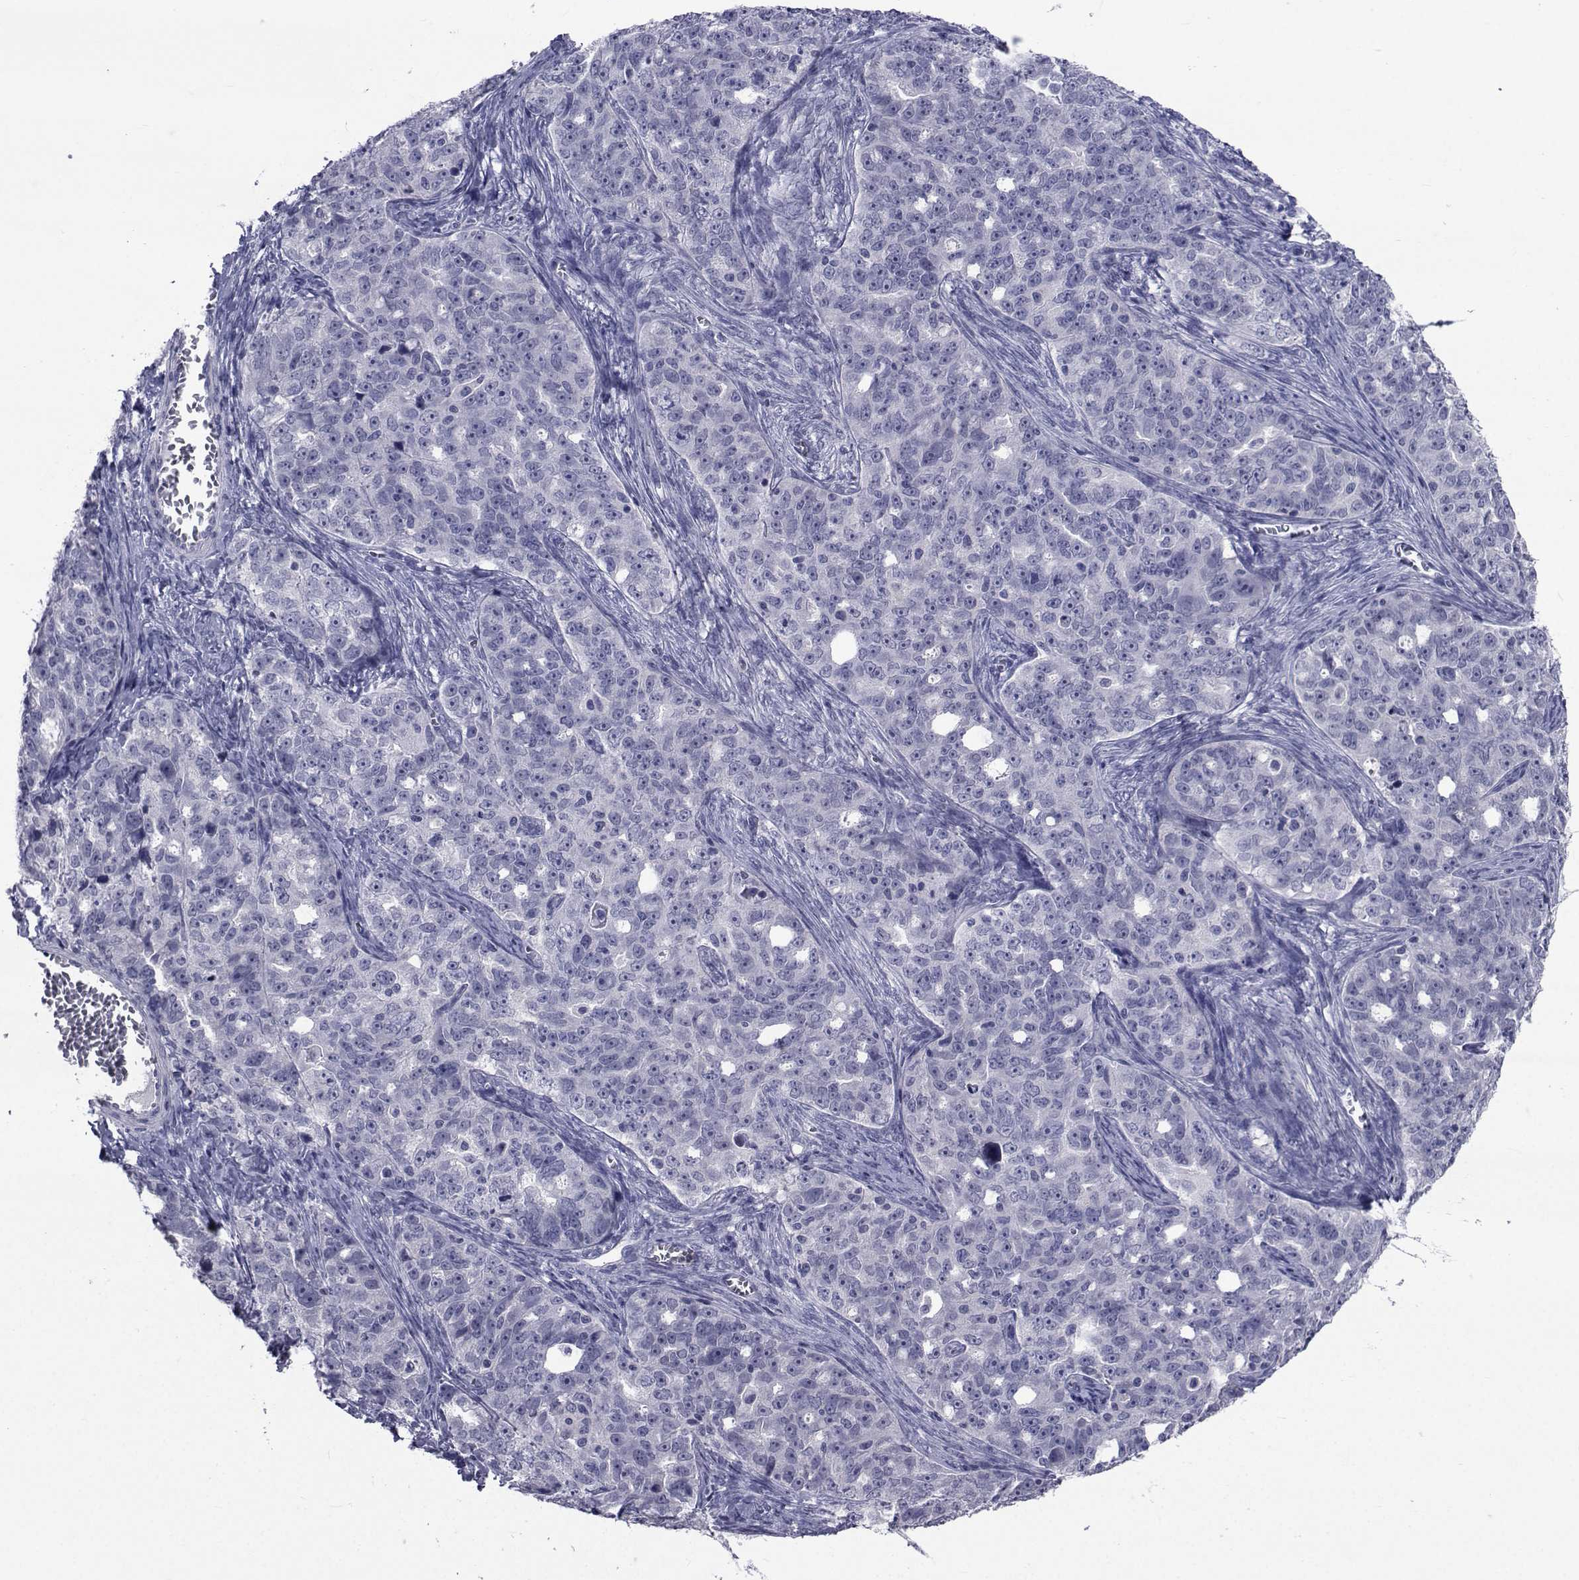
{"staining": {"intensity": "negative", "quantity": "none", "location": "none"}, "tissue": "ovarian cancer", "cell_type": "Tumor cells", "image_type": "cancer", "snomed": [{"axis": "morphology", "description": "Cystadenocarcinoma, serous, NOS"}, {"axis": "topography", "description": "Ovary"}], "caption": "IHC of ovarian serous cystadenocarcinoma demonstrates no expression in tumor cells.", "gene": "SEMA5B", "patient": {"sex": "female", "age": 51}}